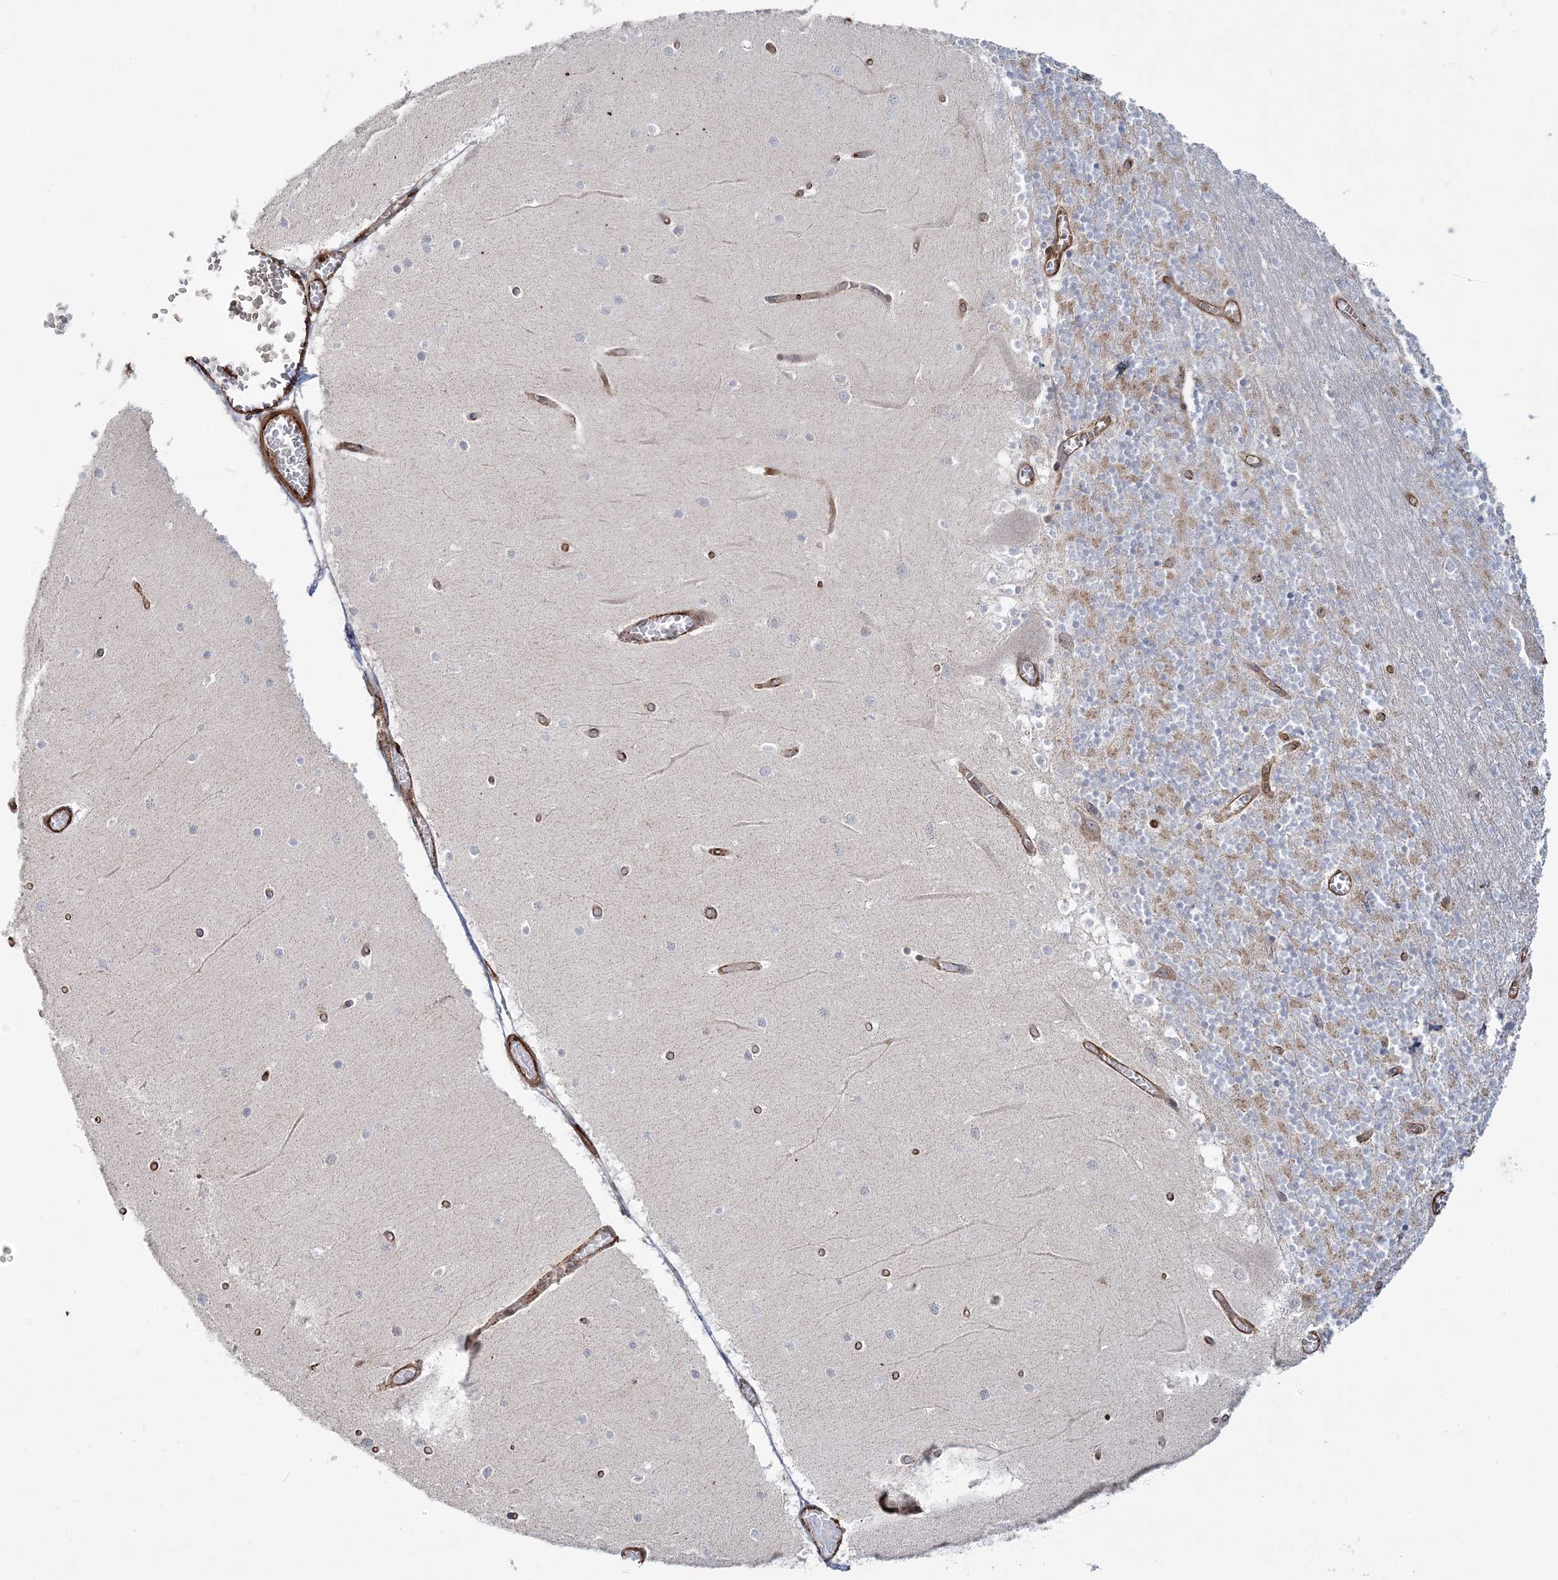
{"staining": {"intensity": "moderate", "quantity": "25%-75%", "location": "cytoplasmic/membranous"}, "tissue": "cerebellum", "cell_type": "Cells in granular layer", "image_type": "normal", "snomed": [{"axis": "morphology", "description": "Normal tissue, NOS"}, {"axis": "topography", "description": "Cerebellum"}], "caption": "IHC (DAB) staining of unremarkable cerebellum demonstrates moderate cytoplasmic/membranous protein positivity in approximately 25%-75% of cells in granular layer. The protein is stained brown, and the nuclei are stained in blue (DAB (3,3'-diaminobenzidine) IHC with brightfield microscopy, high magnification).", "gene": "AFAP1L2", "patient": {"sex": "female", "age": 28}}